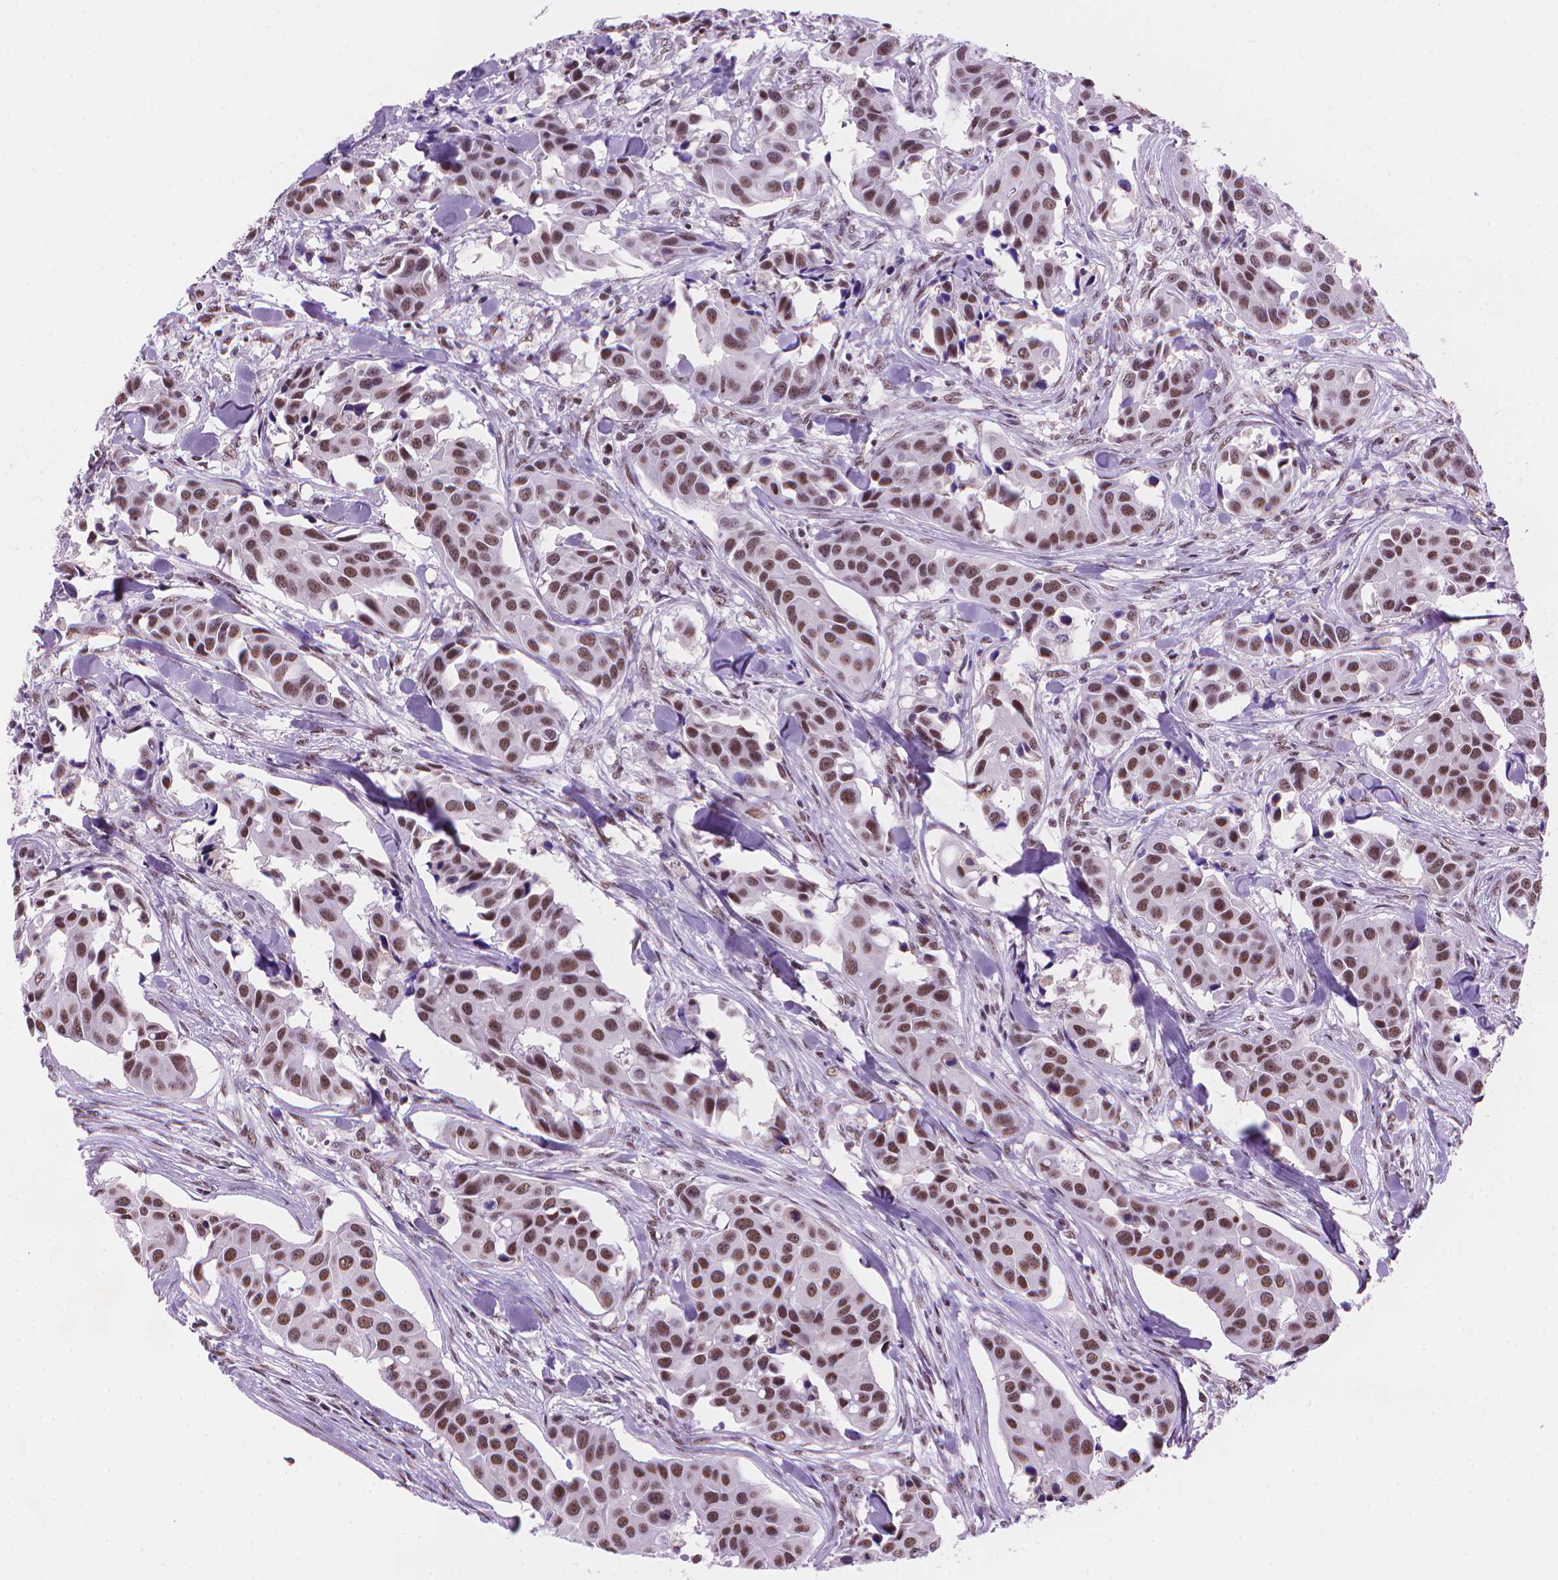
{"staining": {"intensity": "moderate", "quantity": ">75%", "location": "nuclear"}, "tissue": "head and neck cancer", "cell_type": "Tumor cells", "image_type": "cancer", "snomed": [{"axis": "morphology", "description": "Adenocarcinoma, NOS"}, {"axis": "topography", "description": "Head-Neck"}], "caption": "Protein analysis of head and neck adenocarcinoma tissue shows moderate nuclear expression in approximately >75% of tumor cells.", "gene": "RPA4", "patient": {"sex": "male", "age": 76}}